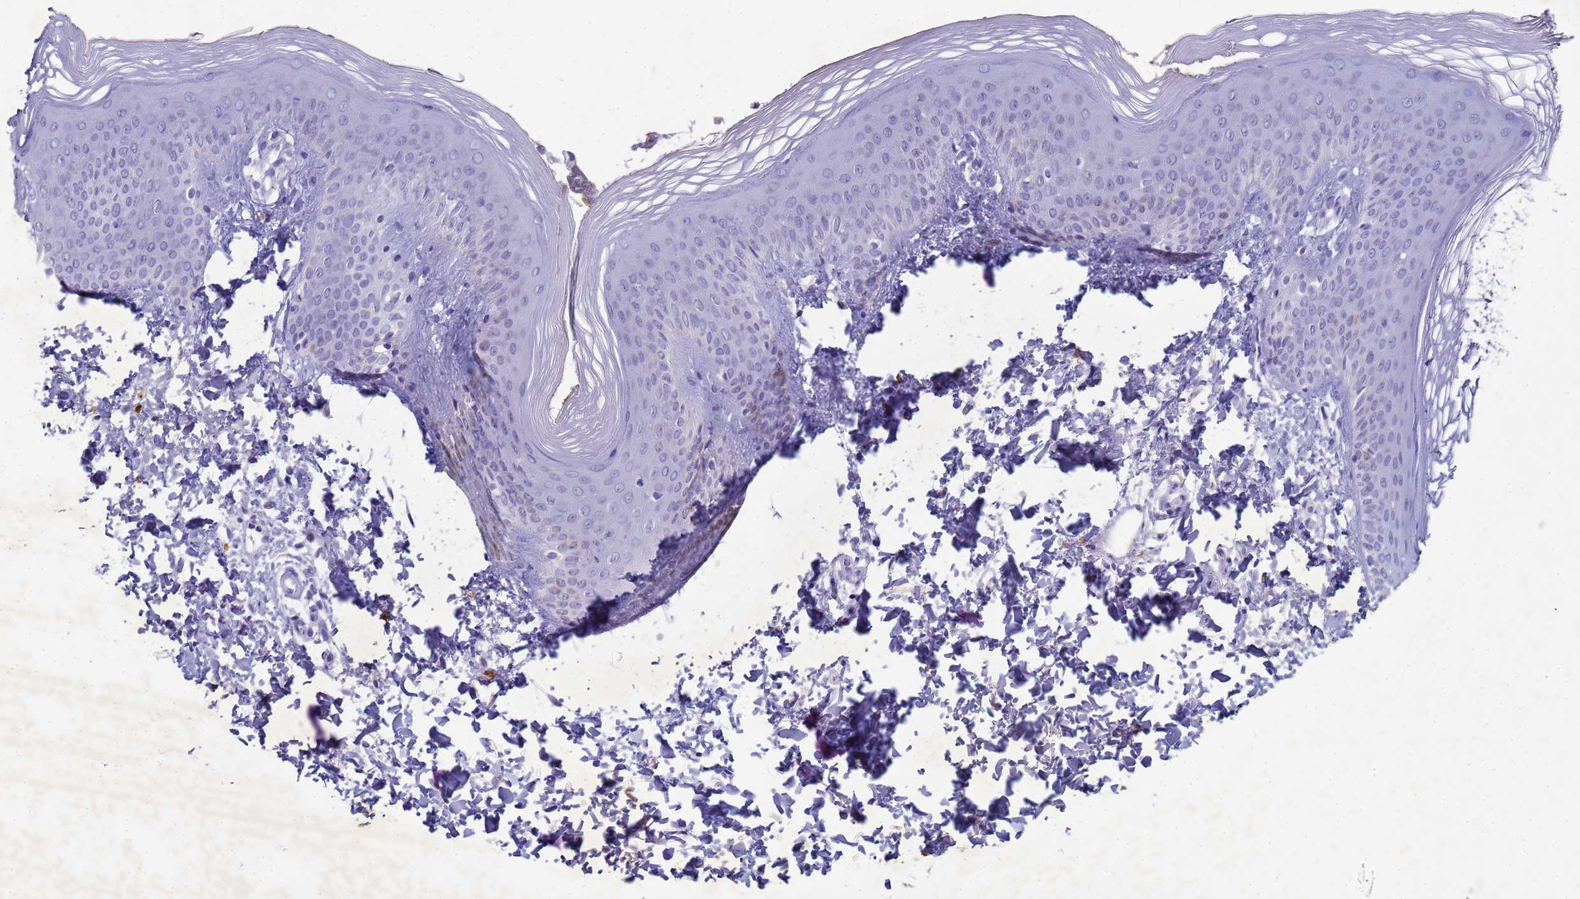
{"staining": {"intensity": "moderate", "quantity": "<25%", "location": "cytoplasmic/membranous"}, "tissue": "skin", "cell_type": "Epidermal cells", "image_type": "normal", "snomed": [{"axis": "morphology", "description": "Normal tissue, NOS"}, {"axis": "morphology", "description": "Inflammation, NOS"}, {"axis": "topography", "description": "Soft tissue"}, {"axis": "topography", "description": "Anal"}], "caption": "There is low levels of moderate cytoplasmic/membranous staining in epidermal cells of unremarkable skin, as demonstrated by immunohistochemical staining (brown color).", "gene": "B3GNT8", "patient": {"sex": "female", "age": 15}}